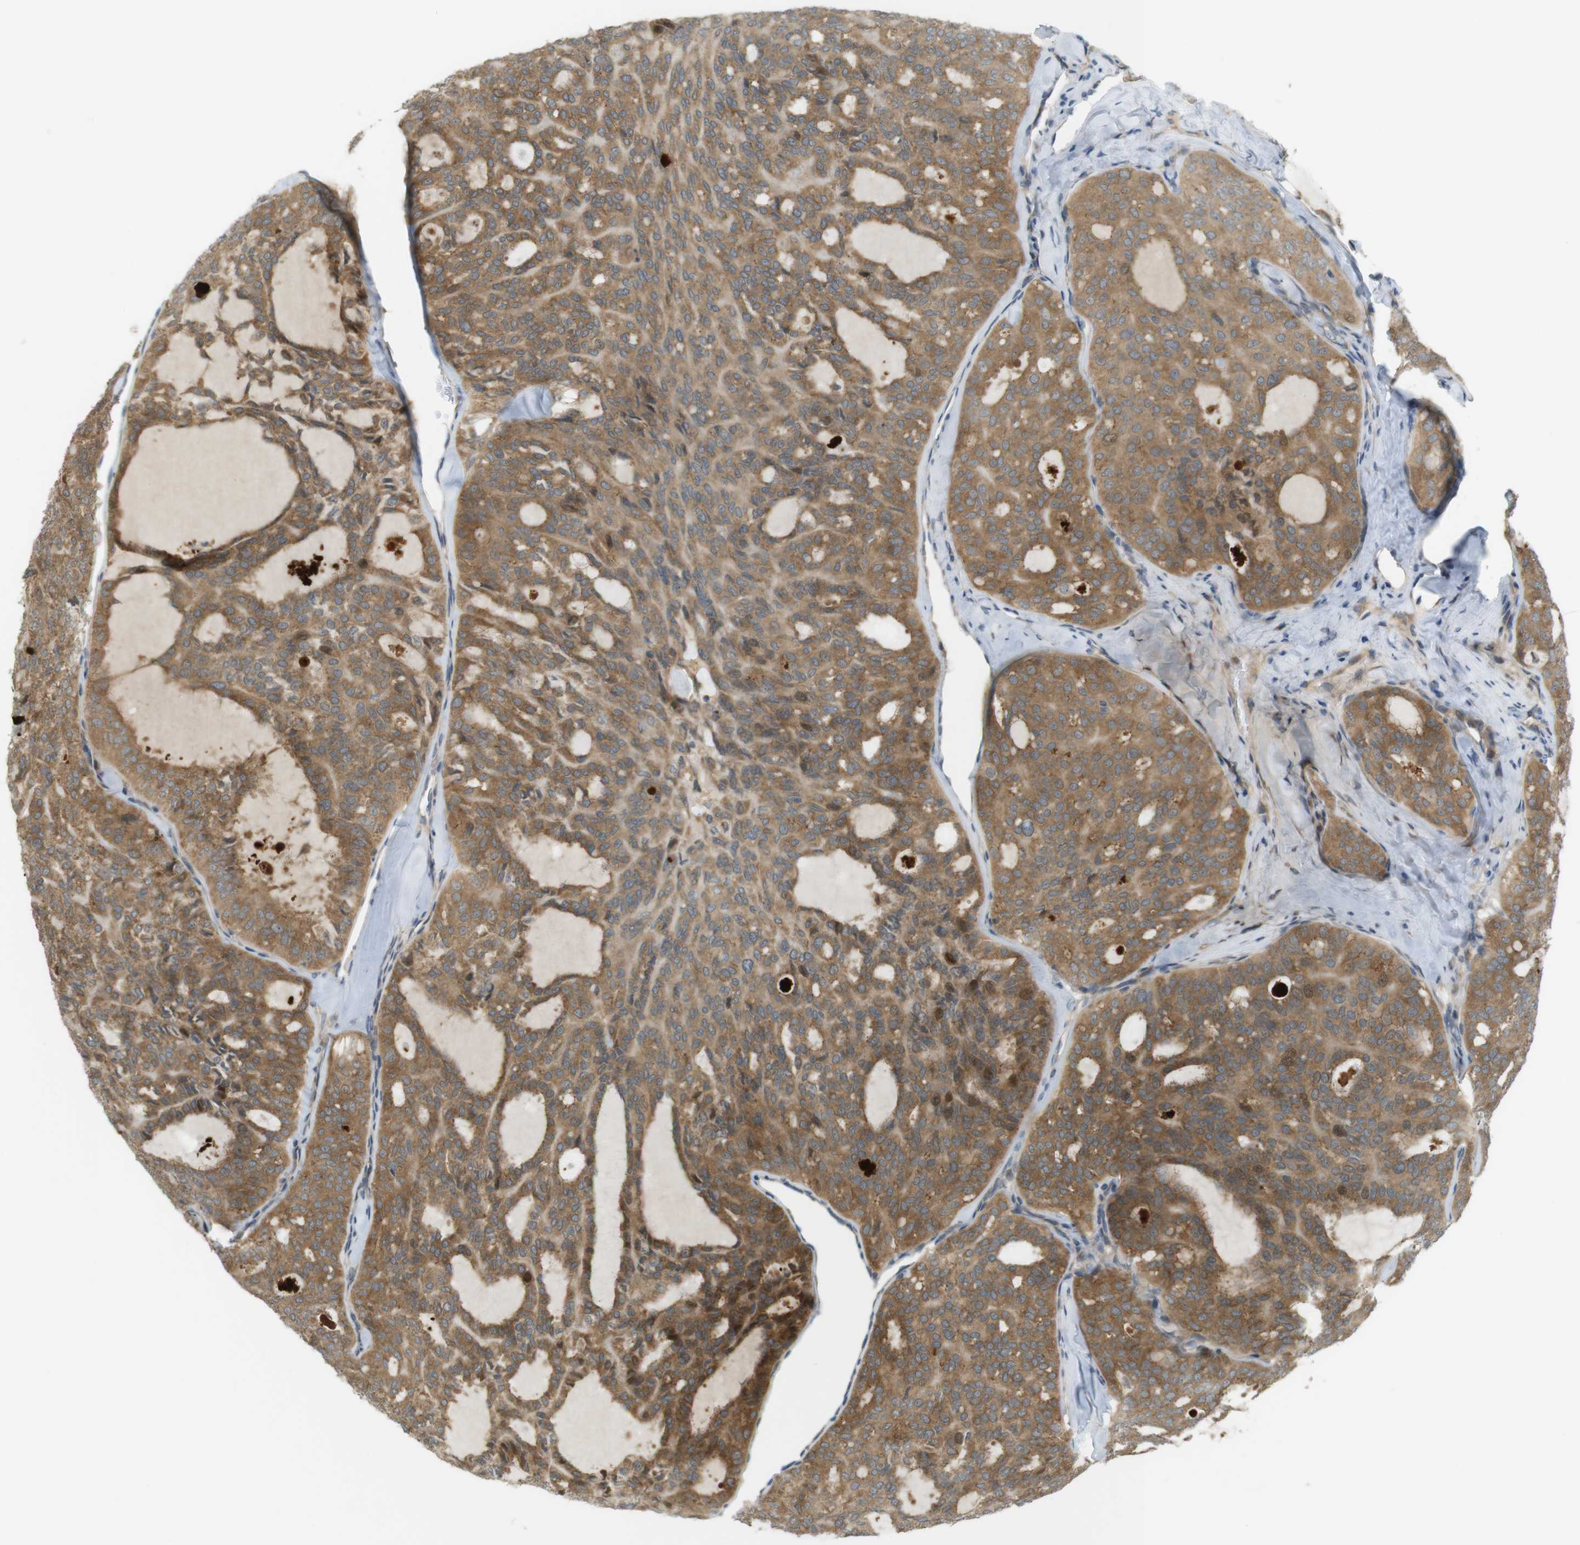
{"staining": {"intensity": "moderate", "quantity": ">75%", "location": "cytoplasmic/membranous"}, "tissue": "thyroid cancer", "cell_type": "Tumor cells", "image_type": "cancer", "snomed": [{"axis": "morphology", "description": "Follicular adenoma carcinoma, NOS"}, {"axis": "topography", "description": "Thyroid gland"}], "caption": "A photomicrograph of thyroid cancer stained for a protein demonstrates moderate cytoplasmic/membranous brown staining in tumor cells.", "gene": "CLRN3", "patient": {"sex": "male", "age": 75}}